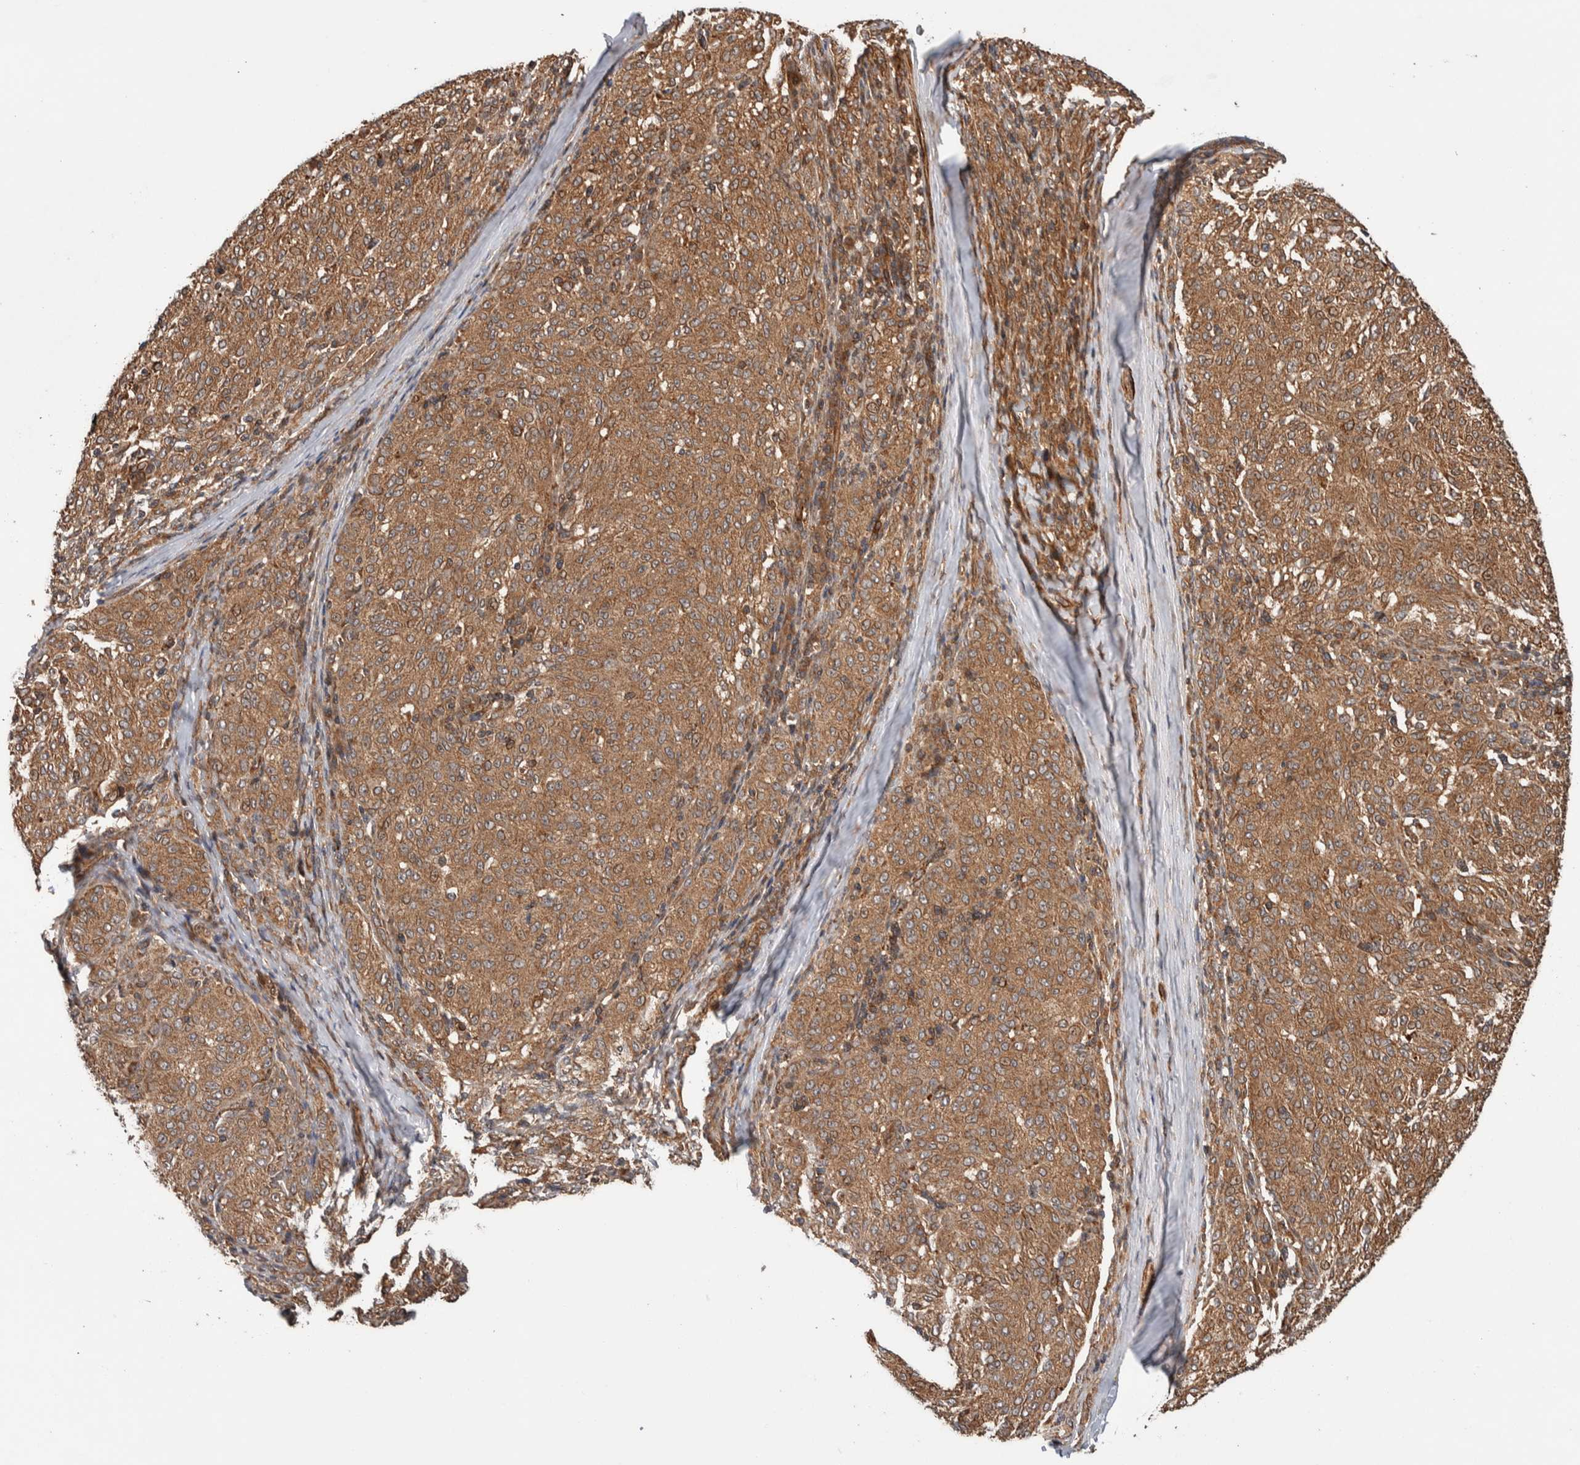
{"staining": {"intensity": "moderate", "quantity": ">75%", "location": "cytoplasmic/membranous"}, "tissue": "melanoma", "cell_type": "Tumor cells", "image_type": "cancer", "snomed": [{"axis": "morphology", "description": "Malignant melanoma, NOS"}, {"axis": "topography", "description": "Skin"}], "caption": "The immunohistochemical stain highlights moderate cytoplasmic/membranous positivity in tumor cells of melanoma tissue.", "gene": "SYNRG", "patient": {"sex": "female", "age": 72}}